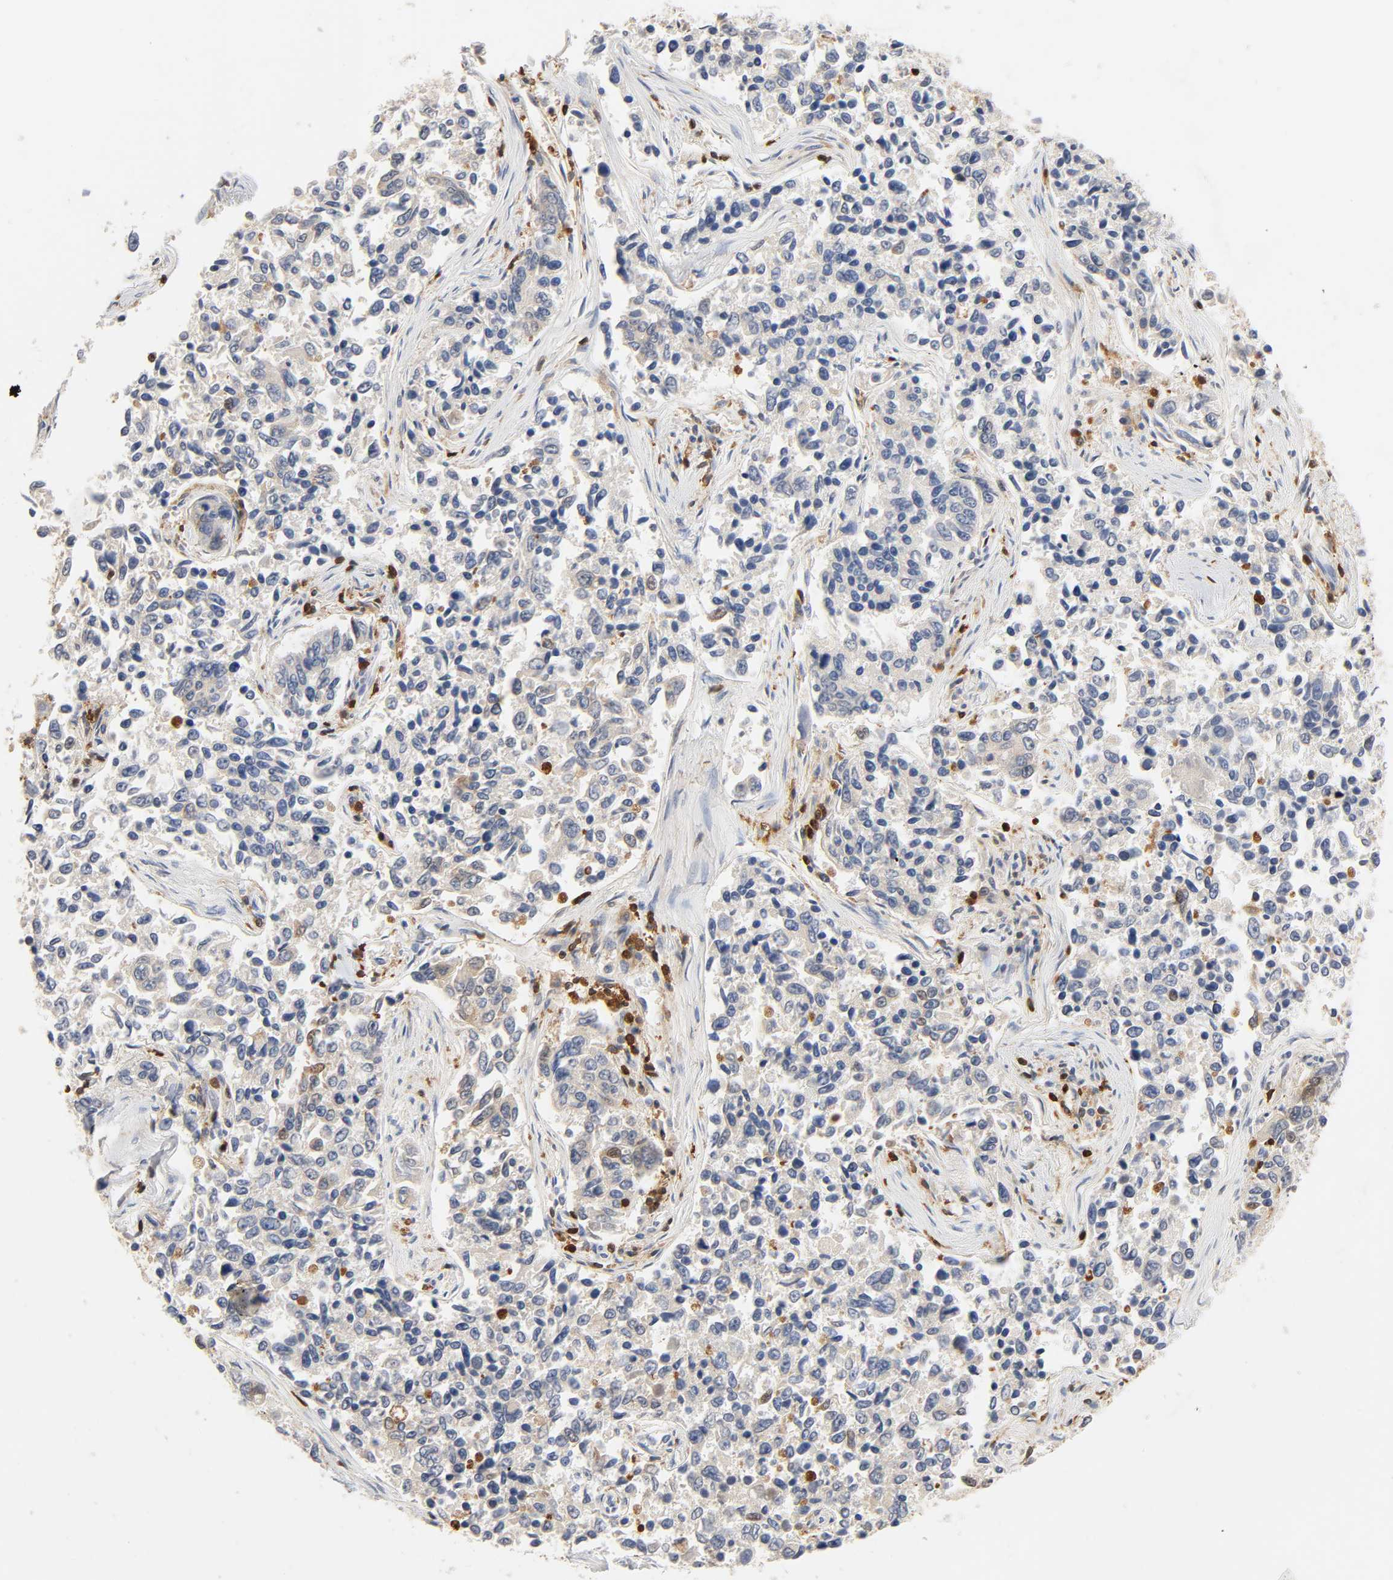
{"staining": {"intensity": "moderate", "quantity": "<25%", "location": "cytoplasmic/membranous"}, "tissue": "lung cancer", "cell_type": "Tumor cells", "image_type": "cancer", "snomed": [{"axis": "morphology", "description": "Adenocarcinoma, NOS"}, {"axis": "topography", "description": "Lung"}], "caption": "Immunohistochemical staining of adenocarcinoma (lung) exhibits low levels of moderate cytoplasmic/membranous expression in approximately <25% of tumor cells.", "gene": "BIN1", "patient": {"sex": "male", "age": 84}}